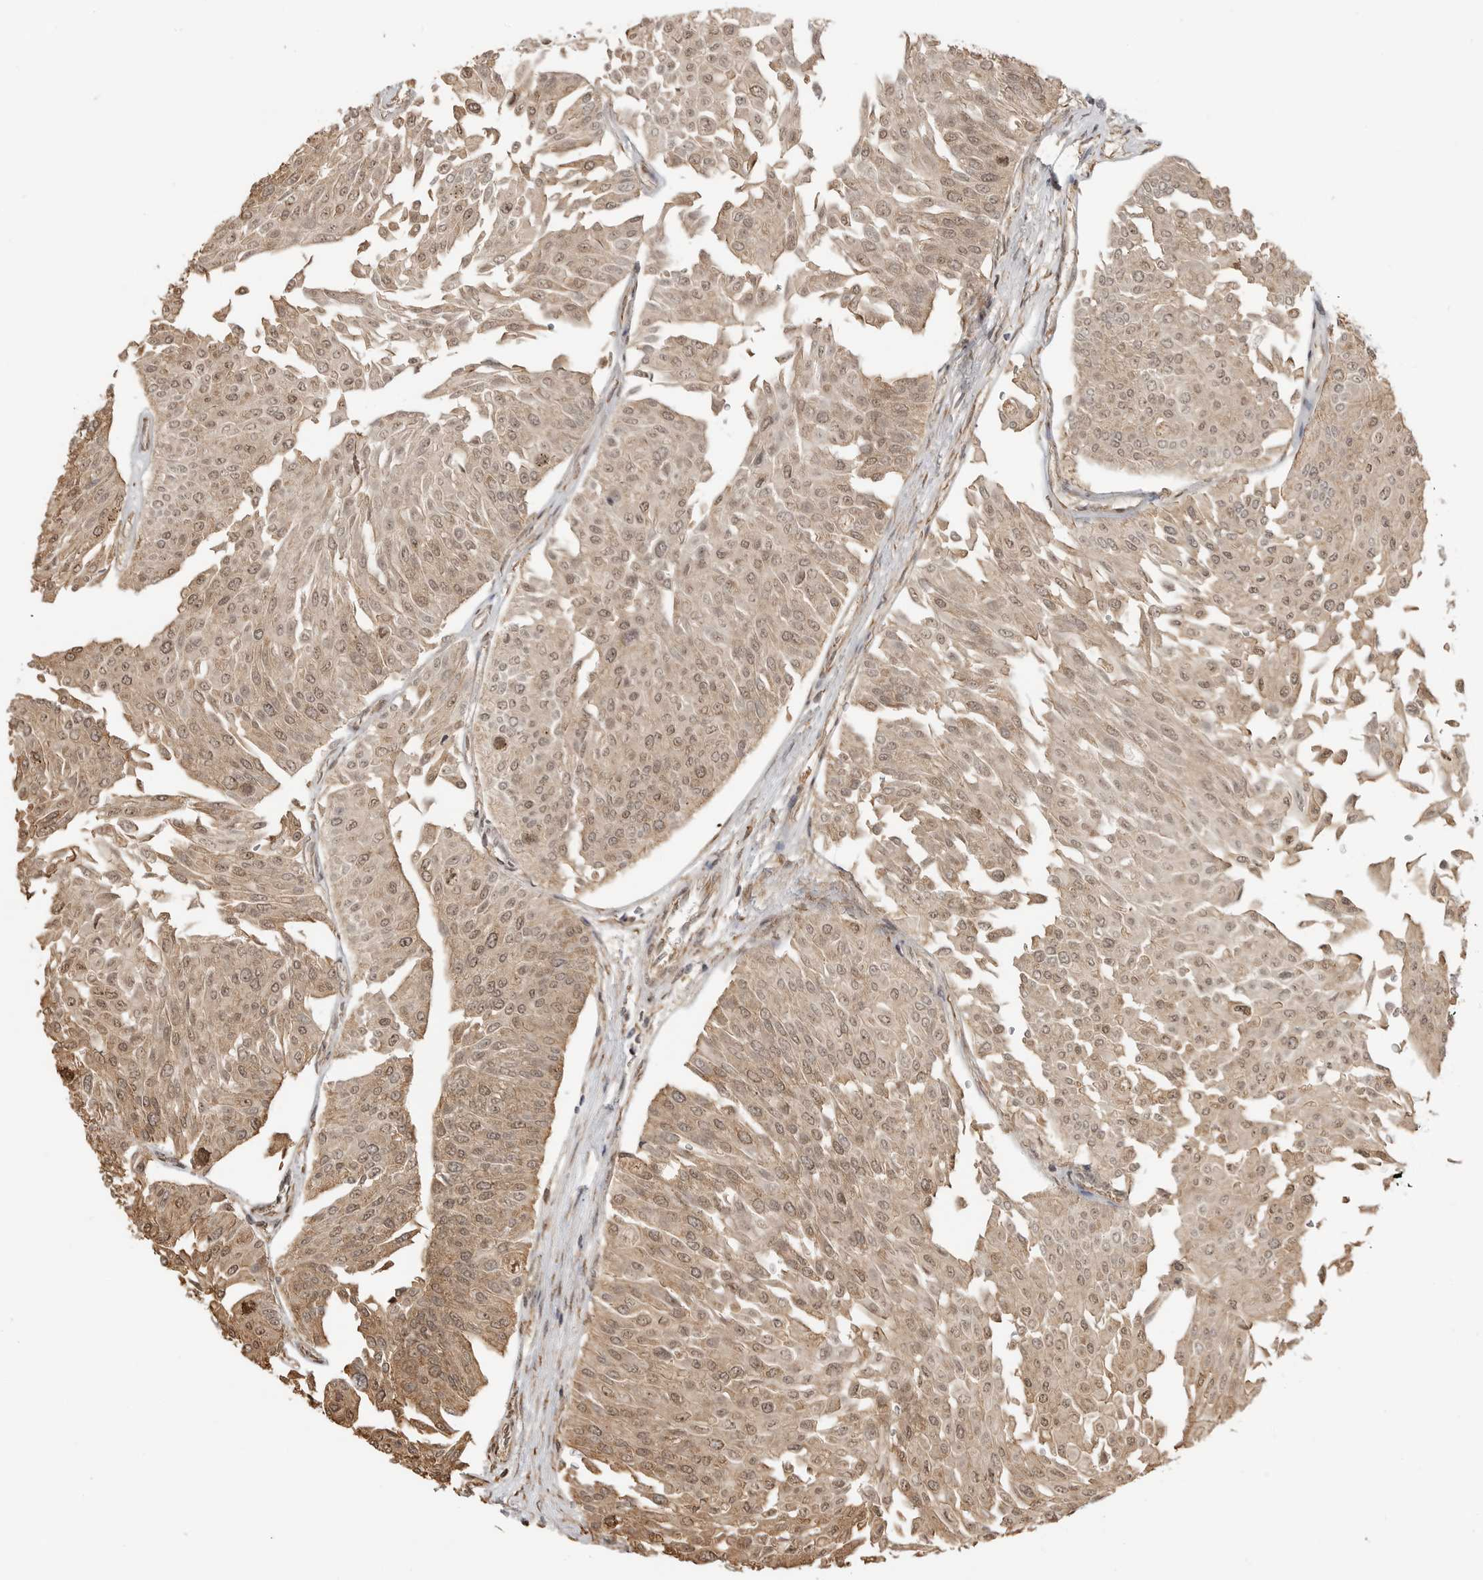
{"staining": {"intensity": "weak", "quantity": ">75%", "location": "cytoplasmic/membranous,nuclear"}, "tissue": "urothelial cancer", "cell_type": "Tumor cells", "image_type": "cancer", "snomed": [{"axis": "morphology", "description": "Urothelial carcinoma, Low grade"}, {"axis": "topography", "description": "Urinary bladder"}], "caption": "Protein staining of low-grade urothelial carcinoma tissue demonstrates weak cytoplasmic/membranous and nuclear expression in about >75% of tumor cells.", "gene": "BMP2K", "patient": {"sex": "male", "age": 67}}